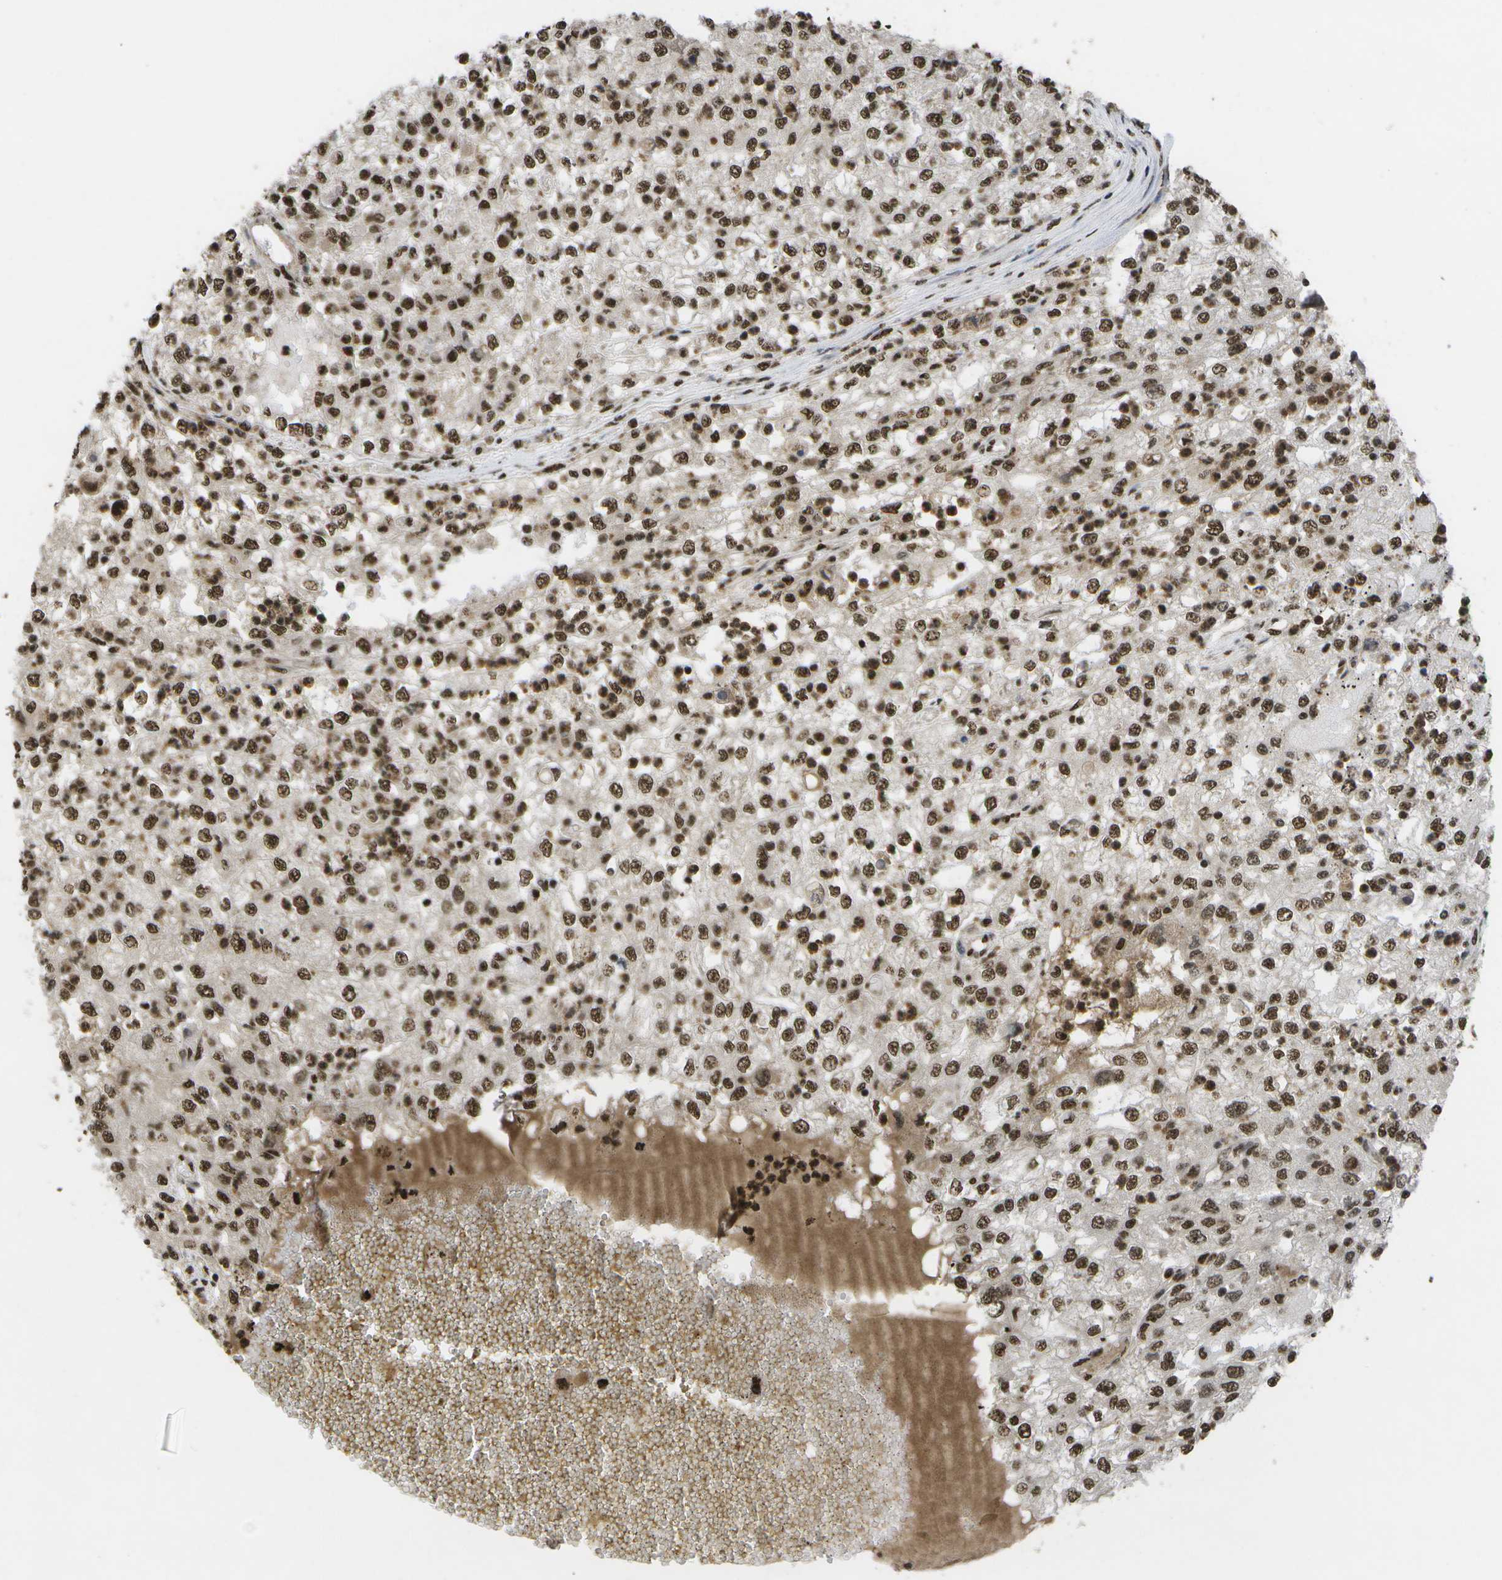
{"staining": {"intensity": "strong", "quantity": ">75%", "location": "nuclear"}, "tissue": "renal cancer", "cell_type": "Tumor cells", "image_type": "cancer", "snomed": [{"axis": "morphology", "description": "Adenocarcinoma, NOS"}, {"axis": "topography", "description": "Kidney"}], "caption": "Adenocarcinoma (renal) tissue reveals strong nuclear positivity in about >75% of tumor cells", "gene": "SPEN", "patient": {"sex": "female", "age": 54}}